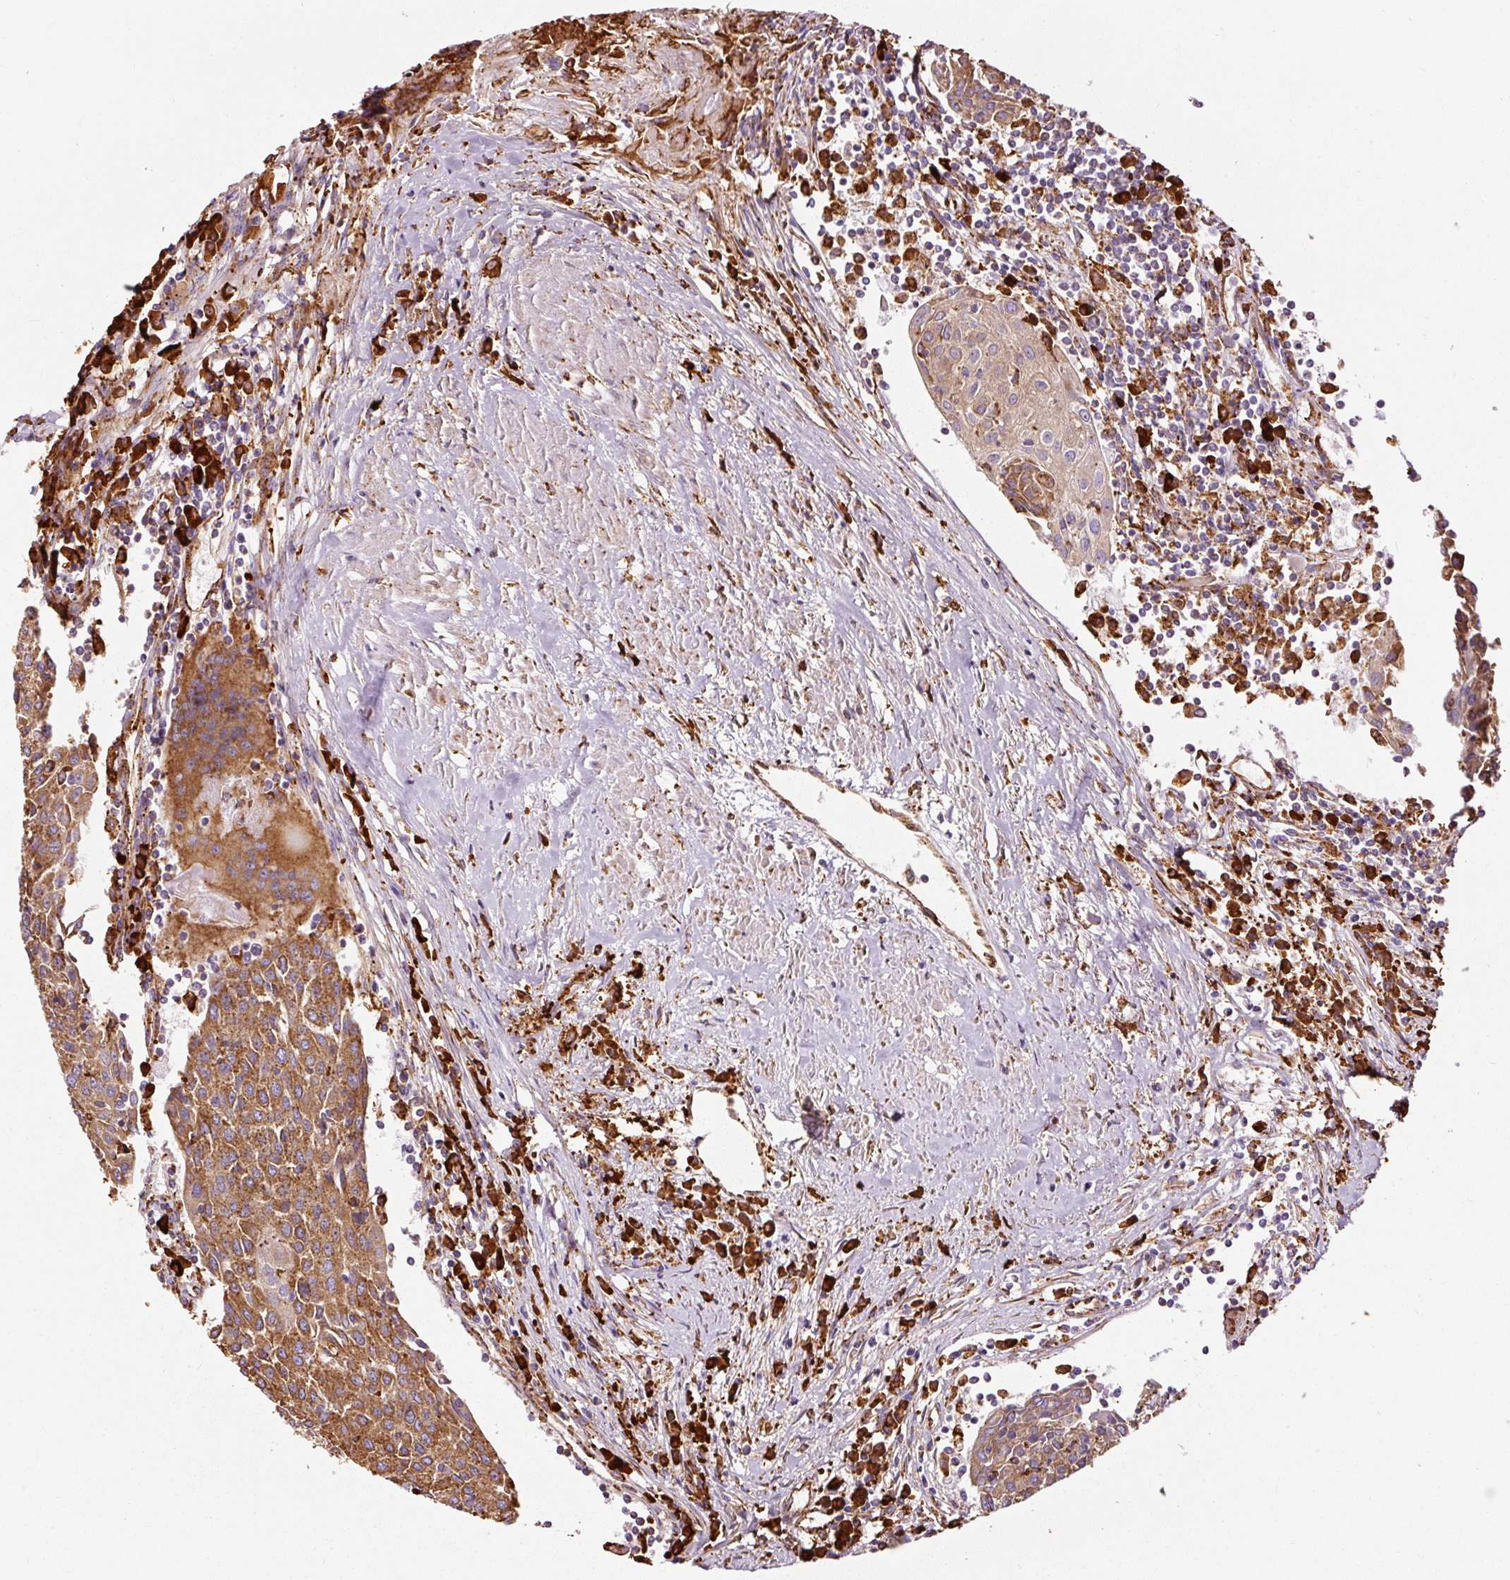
{"staining": {"intensity": "strong", "quantity": ">75%", "location": "cytoplasmic/membranous"}, "tissue": "urothelial cancer", "cell_type": "Tumor cells", "image_type": "cancer", "snomed": [{"axis": "morphology", "description": "Urothelial carcinoma, High grade"}, {"axis": "topography", "description": "Urinary bladder"}], "caption": "DAB immunohistochemical staining of human urothelial cancer exhibits strong cytoplasmic/membranous protein staining in about >75% of tumor cells.", "gene": "KLC1", "patient": {"sex": "female", "age": 85}}